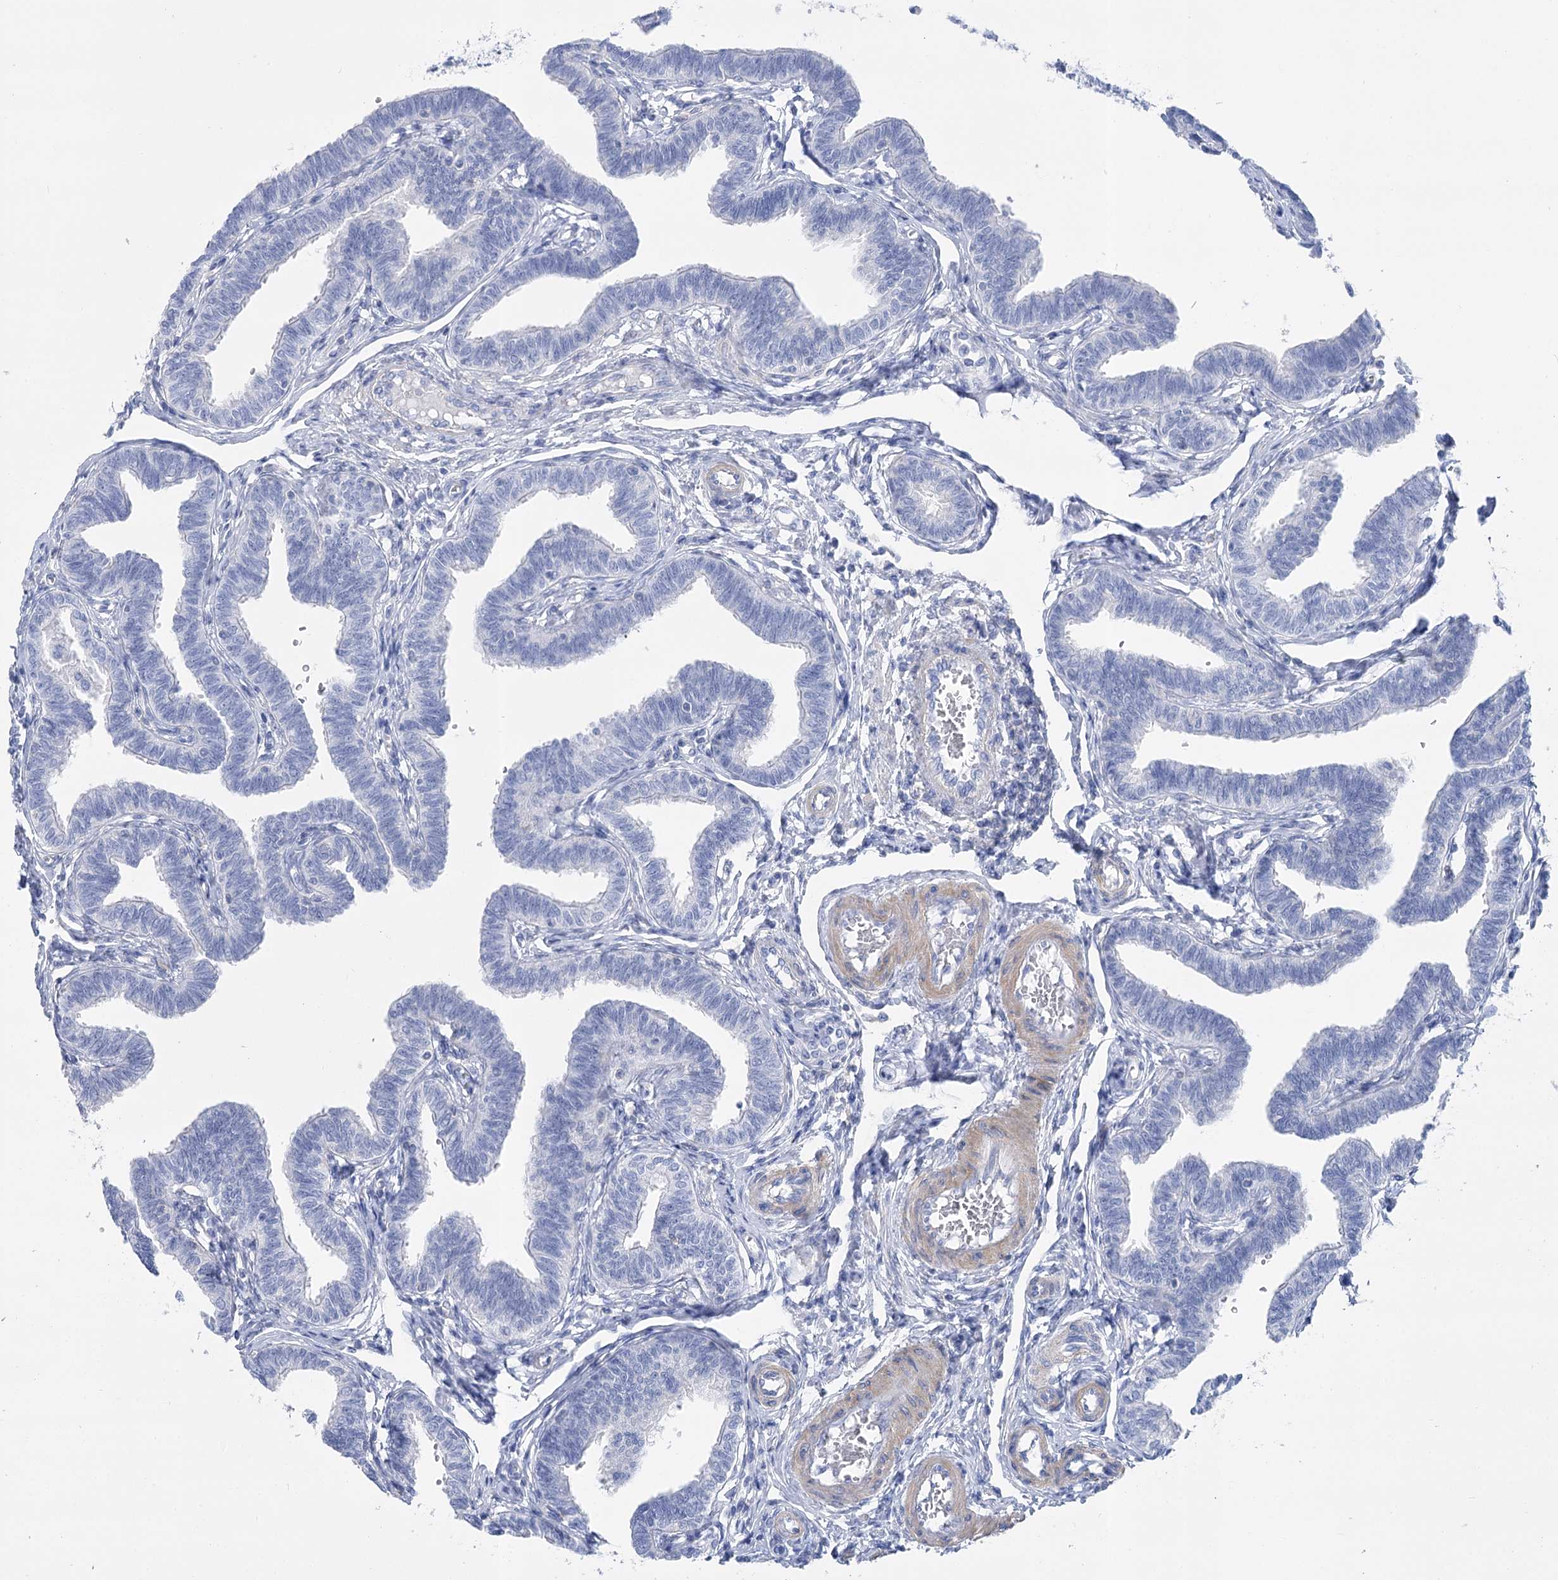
{"staining": {"intensity": "negative", "quantity": "none", "location": "none"}, "tissue": "fallopian tube", "cell_type": "Glandular cells", "image_type": "normal", "snomed": [{"axis": "morphology", "description": "Normal tissue, NOS"}, {"axis": "topography", "description": "Fallopian tube"}, {"axis": "topography", "description": "Ovary"}], "caption": "This is a histopathology image of immunohistochemistry (IHC) staining of benign fallopian tube, which shows no expression in glandular cells. The staining was performed using DAB (3,3'-diaminobenzidine) to visualize the protein expression in brown, while the nuclei were stained in blue with hematoxylin (Magnification: 20x).", "gene": "PCDHA1", "patient": {"sex": "female", "age": 23}}